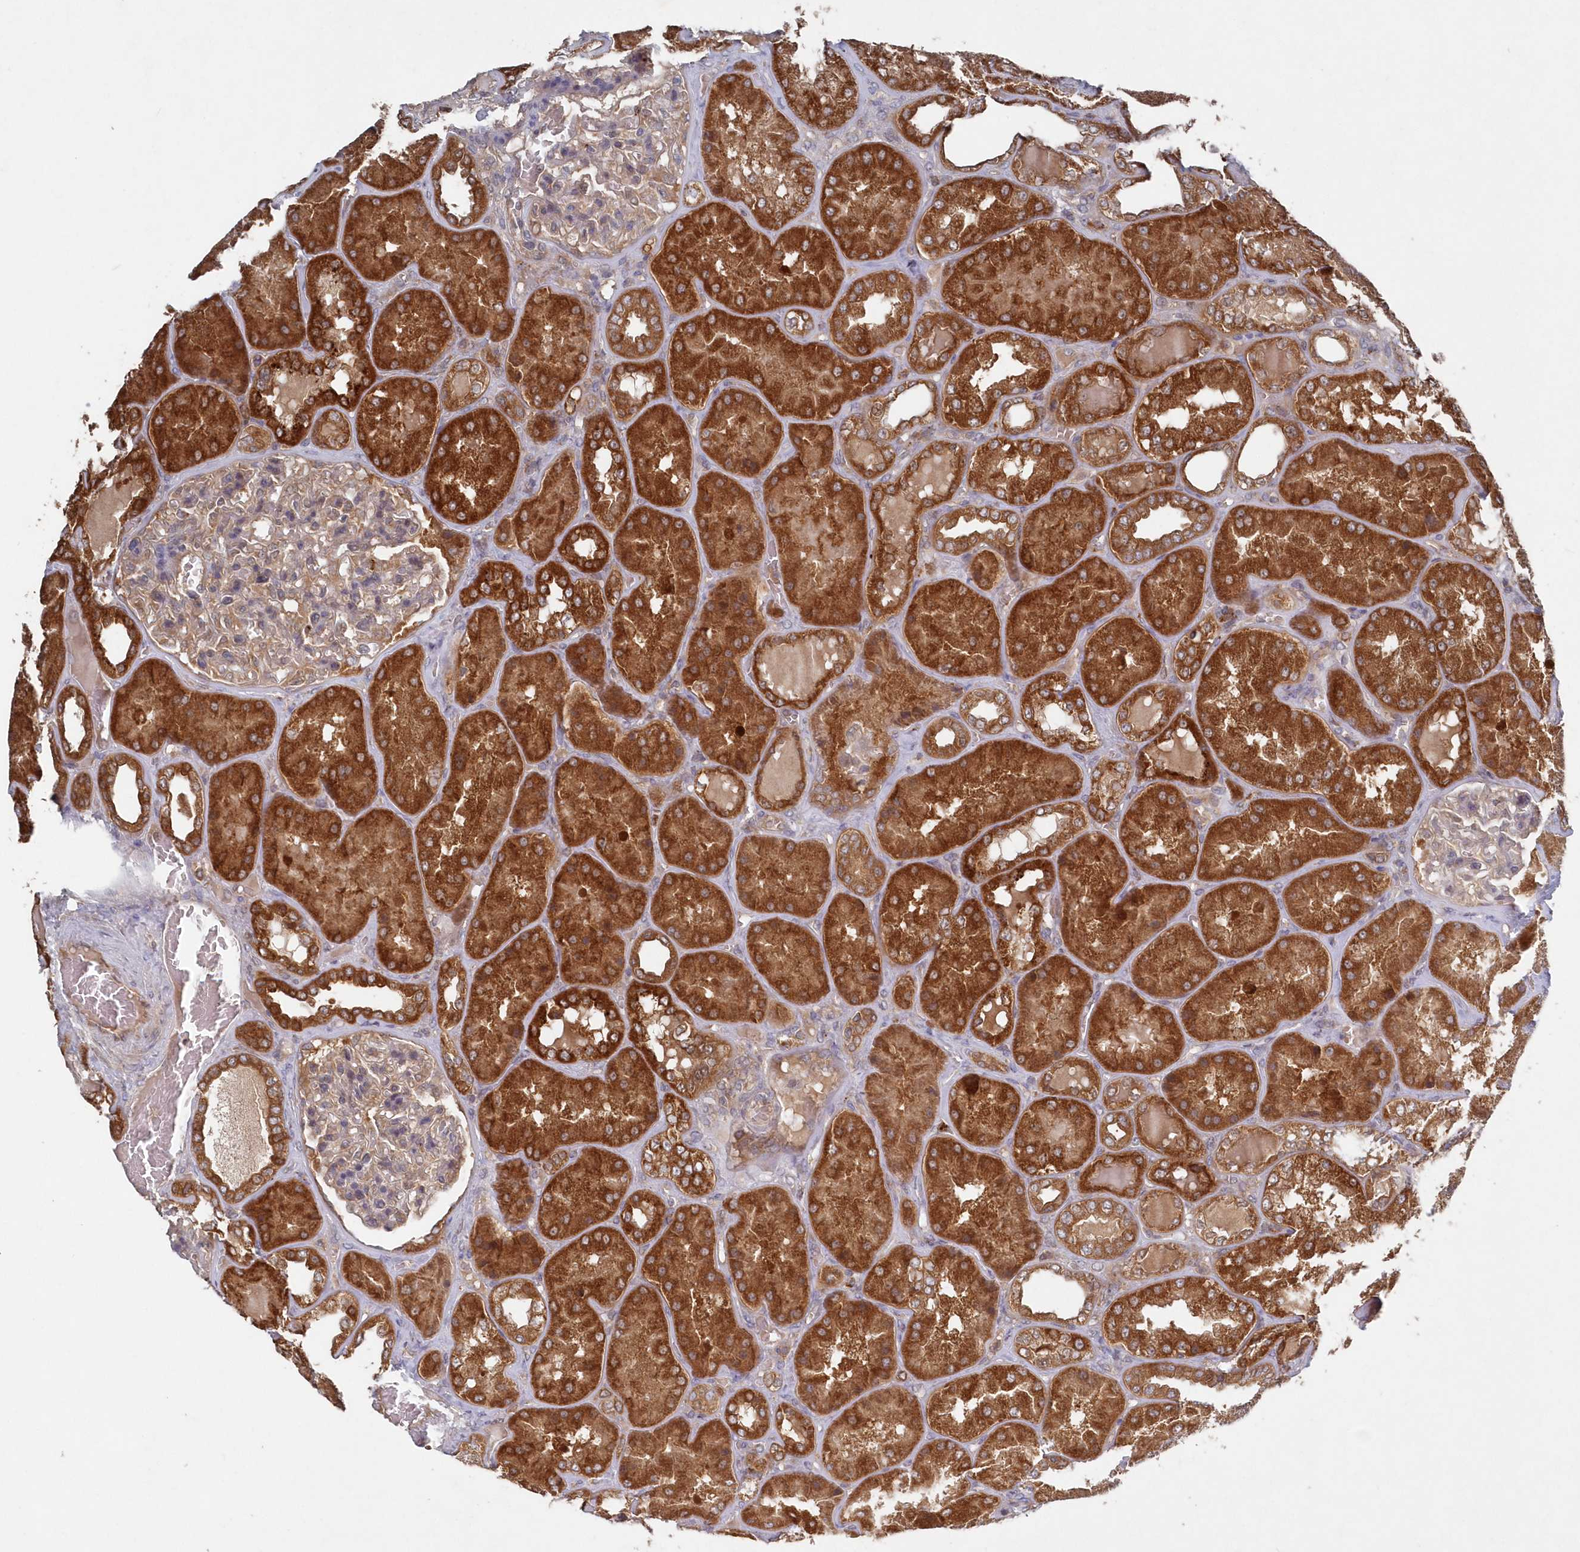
{"staining": {"intensity": "moderate", "quantity": "<25%", "location": "cytoplasmic/membranous"}, "tissue": "kidney", "cell_type": "Cells in glomeruli", "image_type": "normal", "snomed": [{"axis": "morphology", "description": "Normal tissue, NOS"}, {"axis": "topography", "description": "Kidney"}], "caption": "Cells in glomeruli show low levels of moderate cytoplasmic/membranous staining in about <25% of cells in benign kidney. Using DAB (3,3'-diaminobenzidine) (brown) and hematoxylin (blue) stains, captured at high magnification using brightfield microscopy.", "gene": "ASNSD1", "patient": {"sex": "female", "age": 56}}